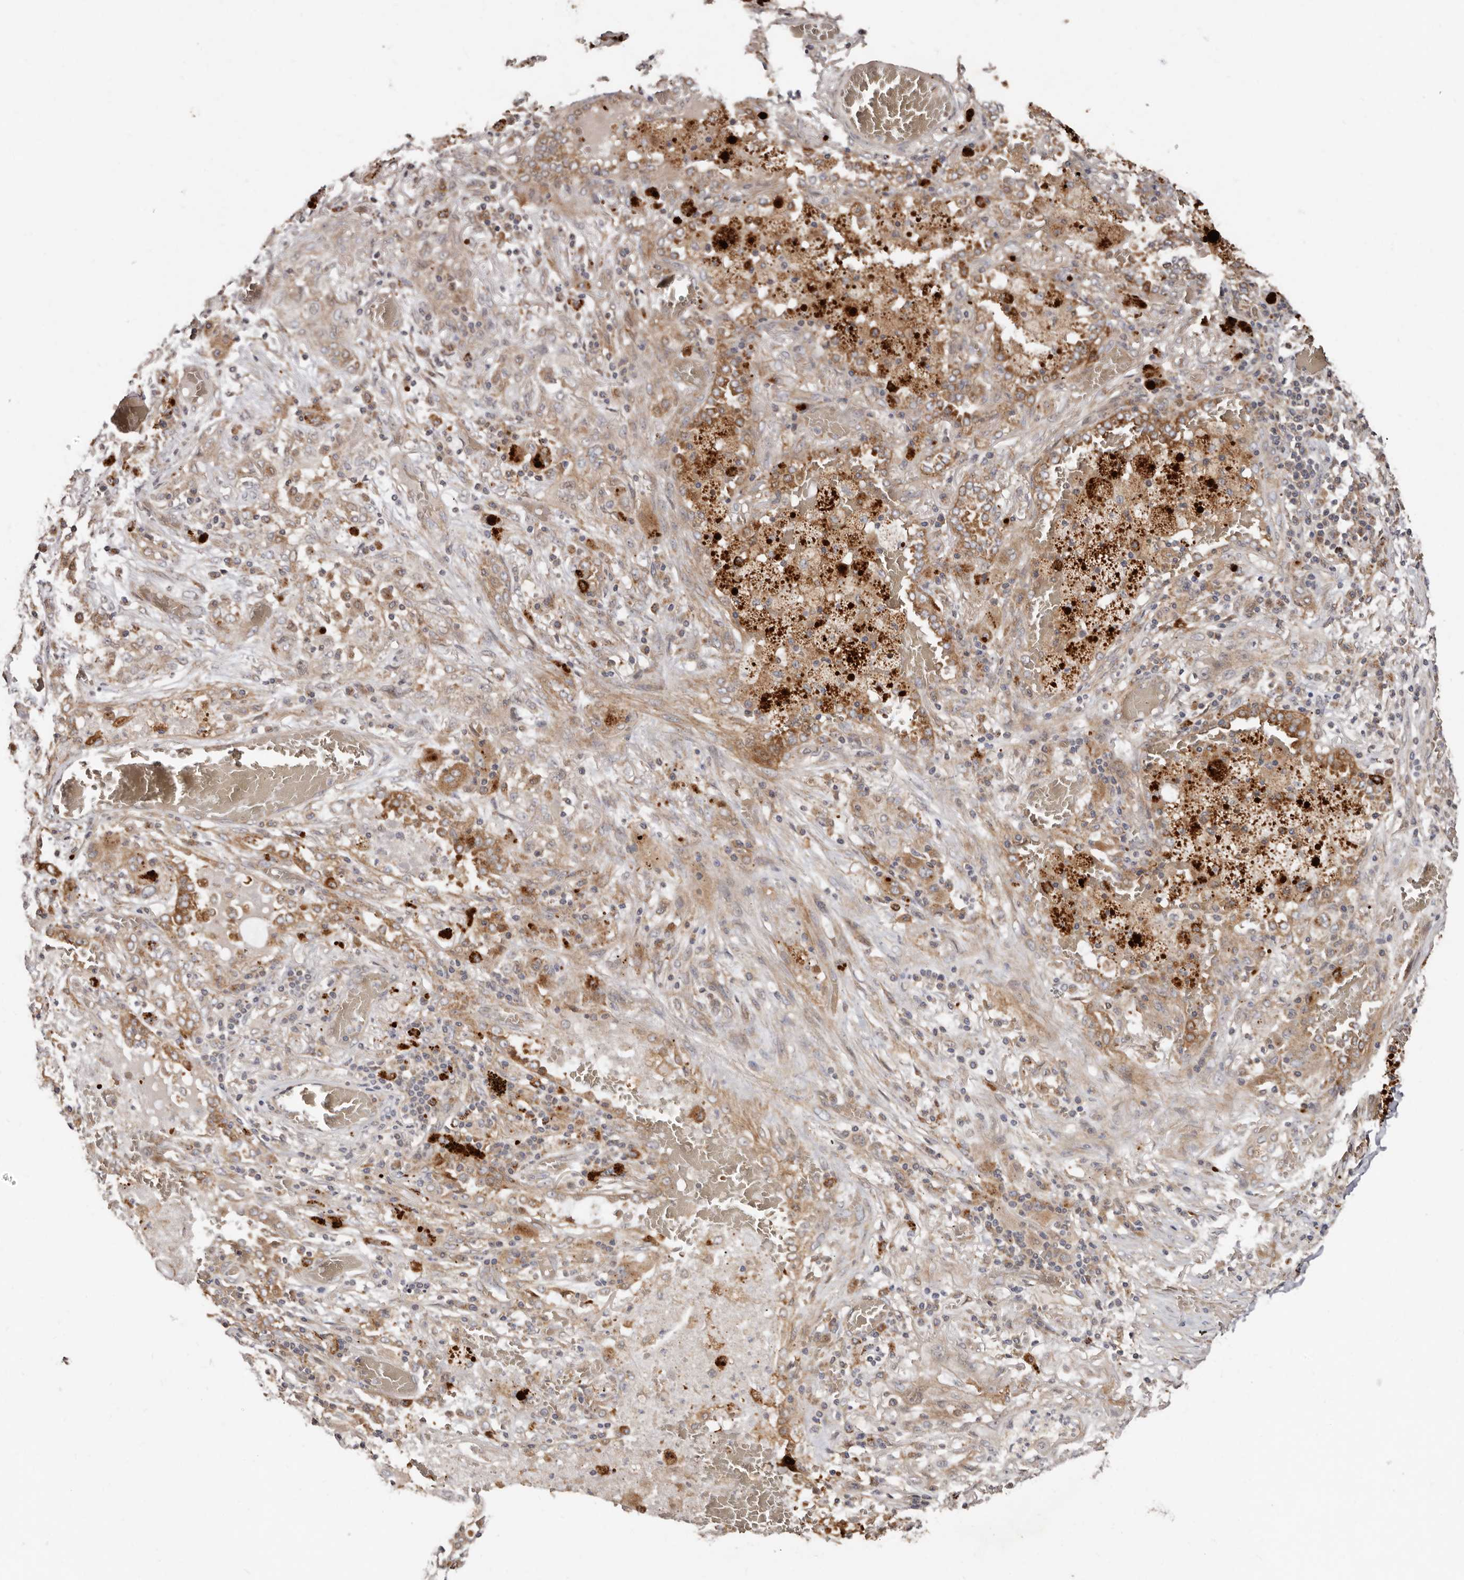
{"staining": {"intensity": "weak", "quantity": "25%-75%", "location": "cytoplasmic/membranous"}, "tissue": "lung cancer", "cell_type": "Tumor cells", "image_type": "cancer", "snomed": [{"axis": "morphology", "description": "Squamous cell carcinoma, NOS"}, {"axis": "topography", "description": "Lung"}], "caption": "Human squamous cell carcinoma (lung) stained with a protein marker shows weak staining in tumor cells.", "gene": "GOT1L1", "patient": {"sex": "female", "age": 47}}